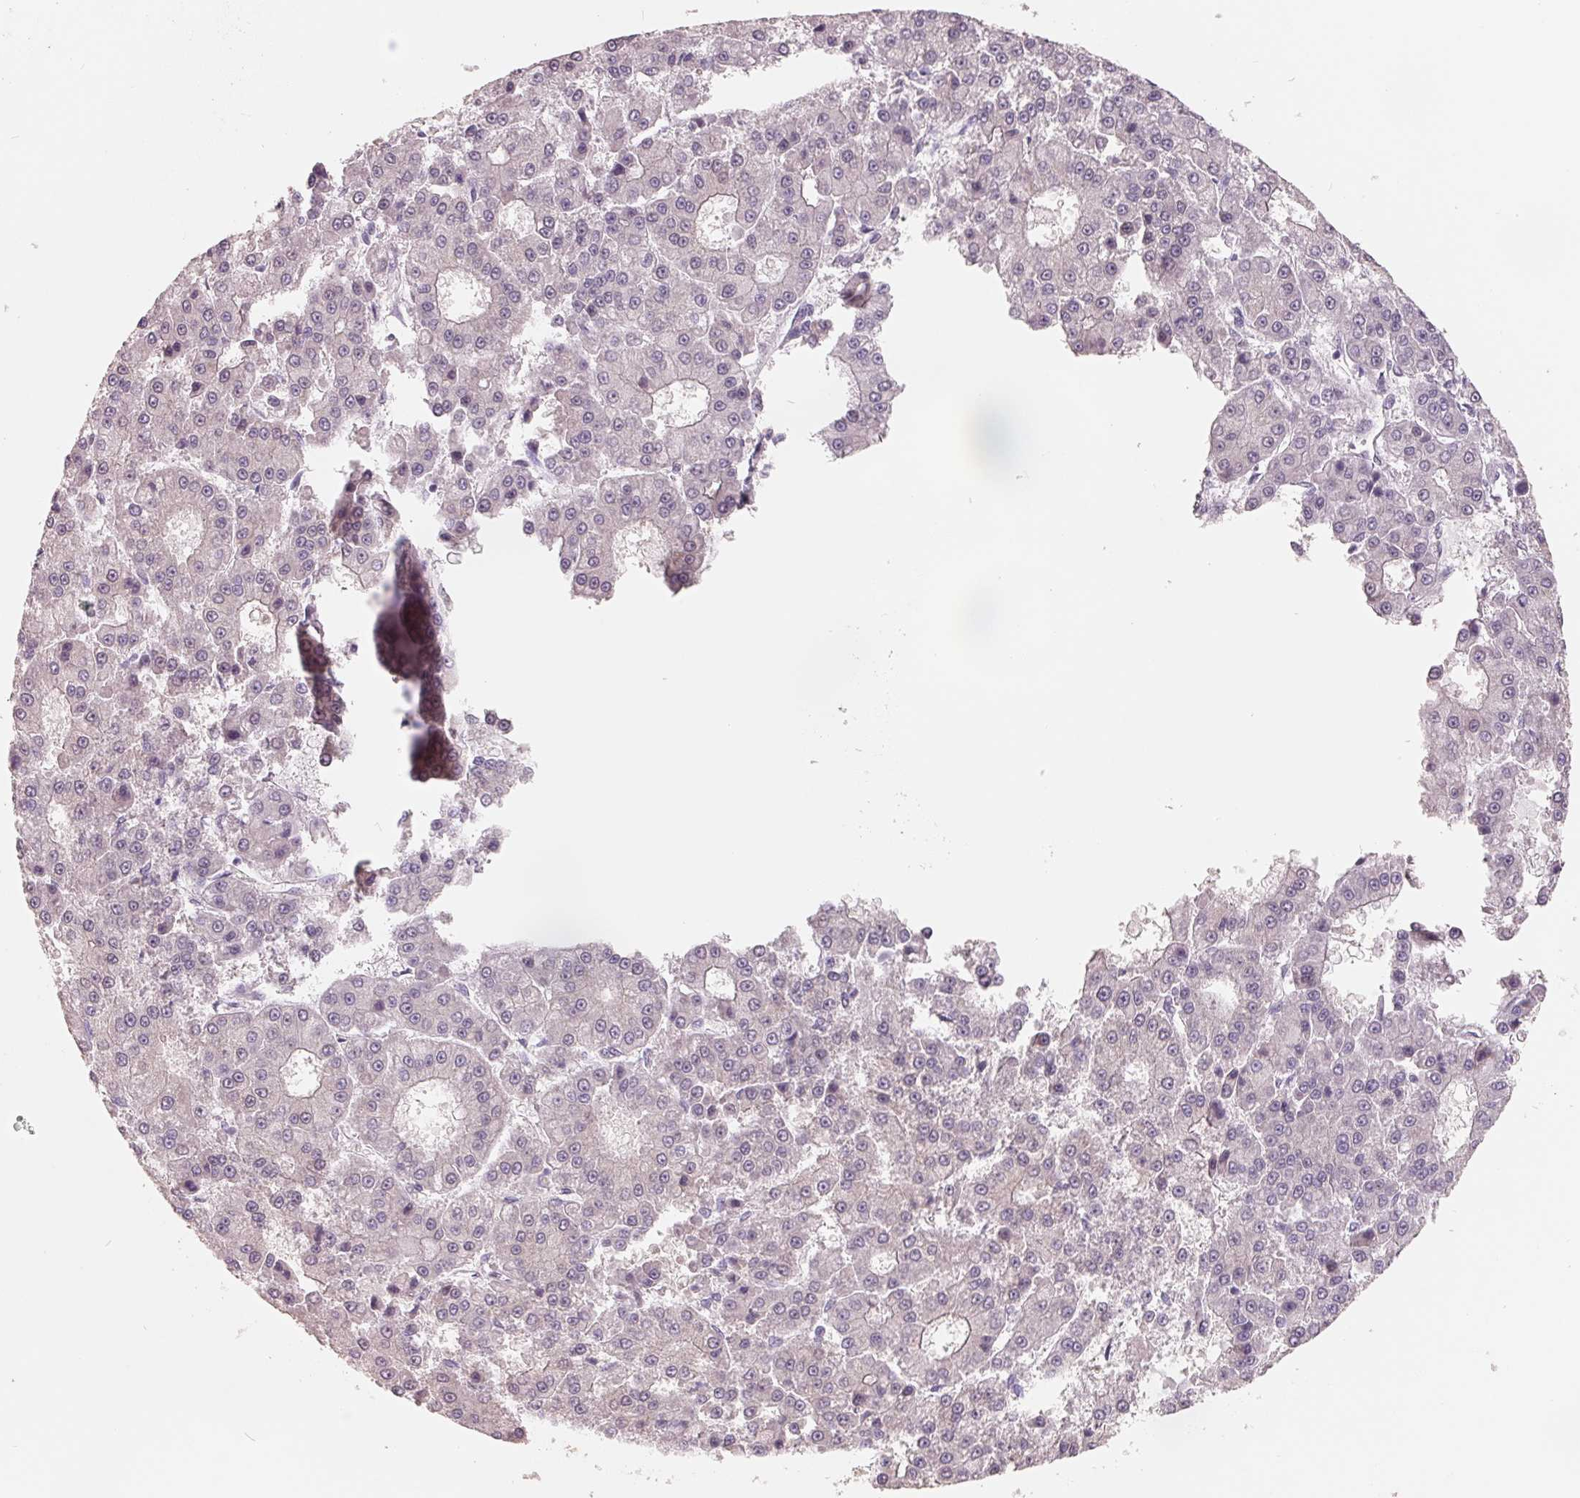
{"staining": {"intensity": "weak", "quantity": "<25%", "location": "cytoplasmic/membranous"}, "tissue": "liver cancer", "cell_type": "Tumor cells", "image_type": "cancer", "snomed": [{"axis": "morphology", "description": "Carcinoma, Hepatocellular, NOS"}, {"axis": "topography", "description": "Liver"}], "caption": "Photomicrograph shows no significant protein positivity in tumor cells of liver hepatocellular carcinoma.", "gene": "FTCD", "patient": {"sex": "male", "age": 70}}